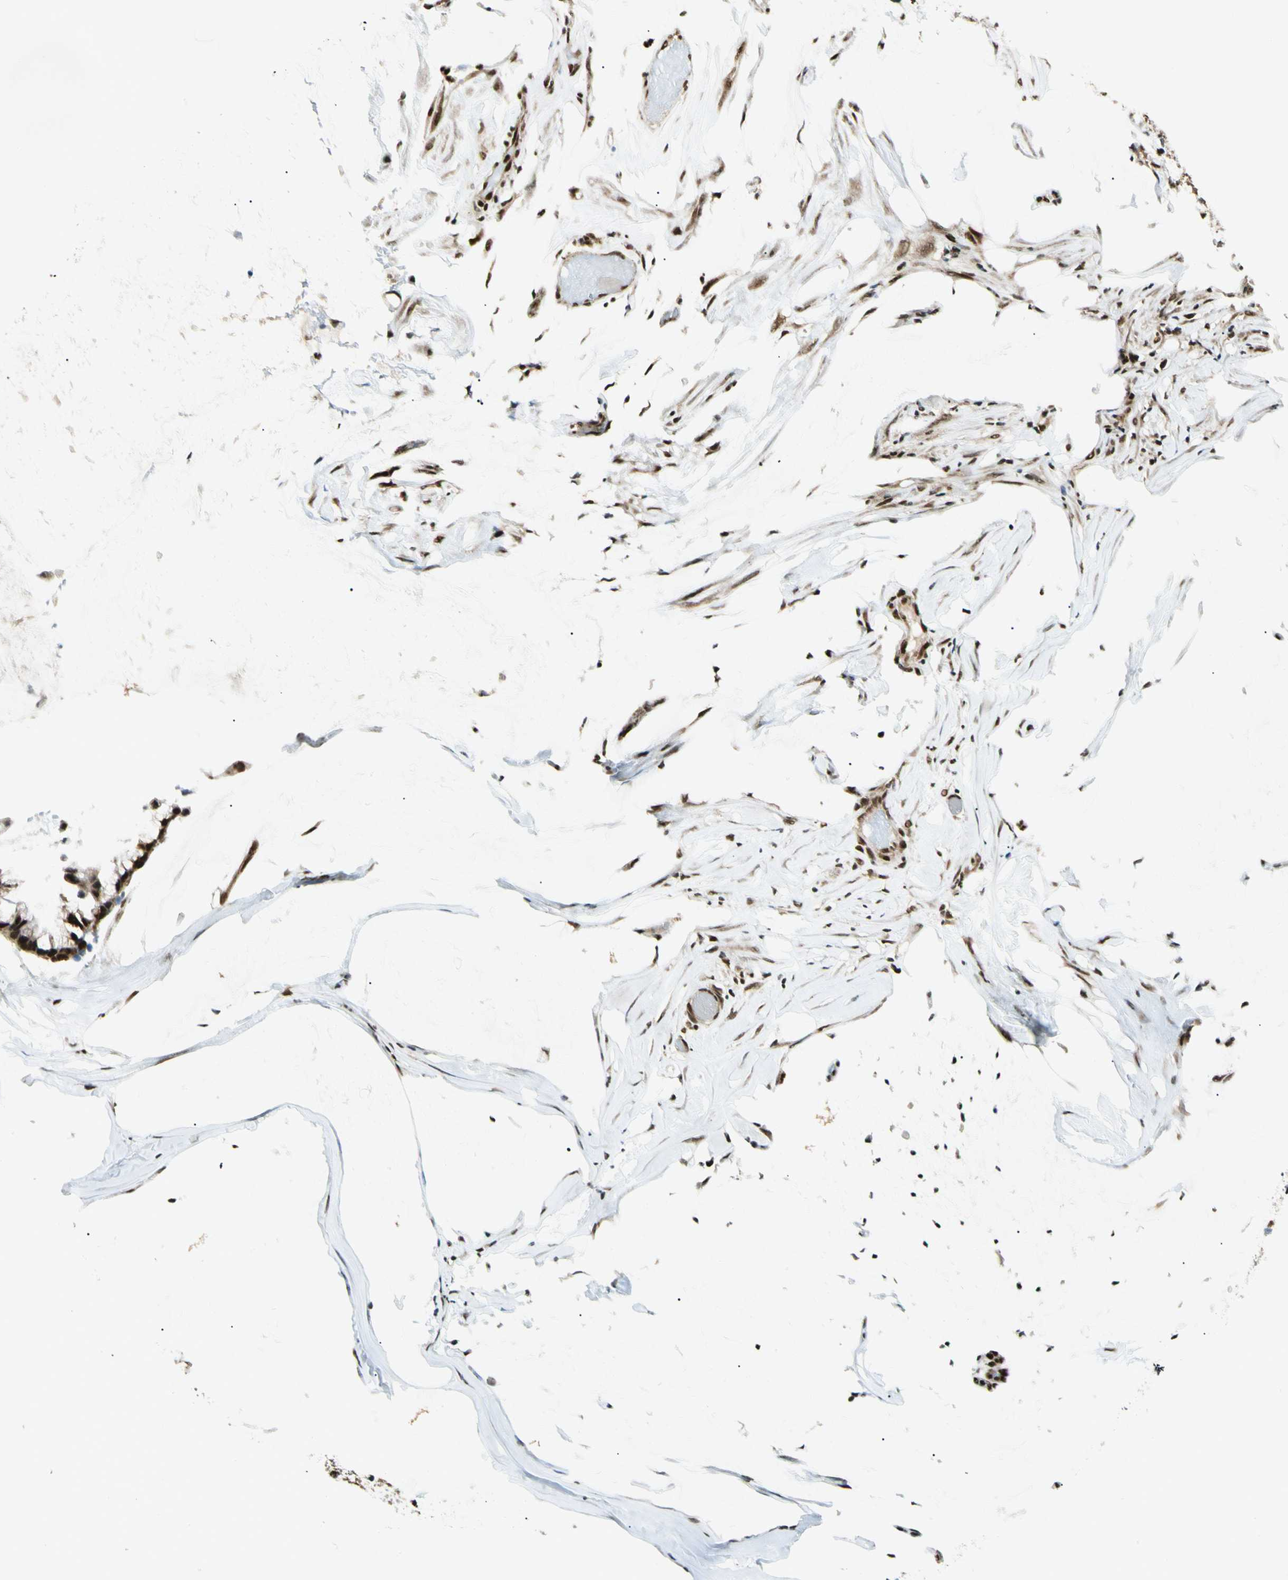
{"staining": {"intensity": "strong", "quantity": ">75%", "location": "cytoplasmic/membranous,nuclear"}, "tissue": "ovarian cancer", "cell_type": "Tumor cells", "image_type": "cancer", "snomed": [{"axis": "morphology", "description": "Cystadenocarcinoma, mucinous, NOS"}, {"axis": "topography", "description": "Ovary"}], "caption": "DAB (3,3'-diaminobenzidine) immunohistochemical staining of human mucinous cystadenocarcinoma (ovarian) demonstrates strong cytoplasmic/membranous and nuclear protein positivity in approximately >75% of tumor cells.", "gene": "FUS", "patient": {"sex": "female", "age": 39}}